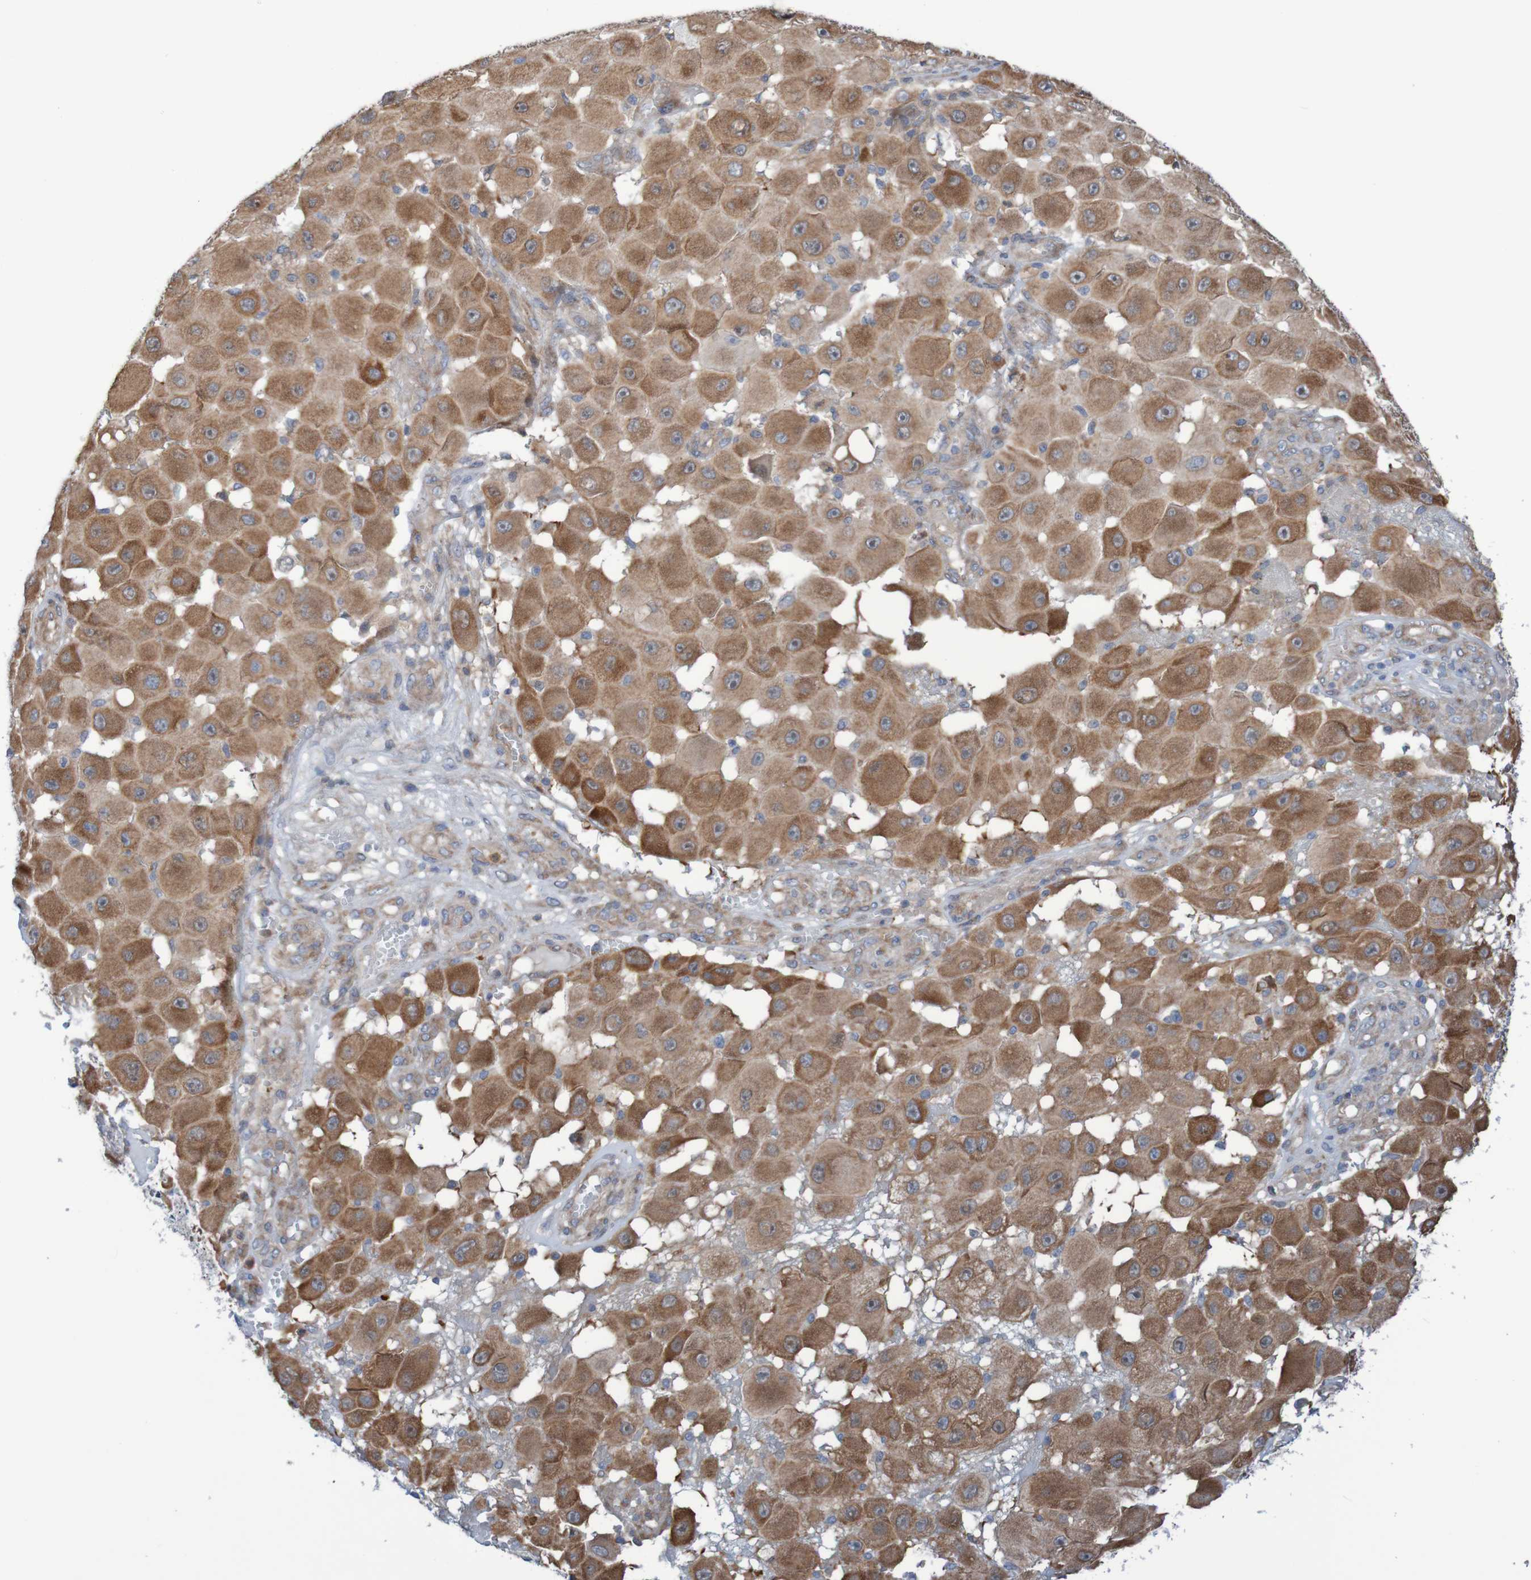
{"staining": {"intensity": "moderate", "quantity": ">75%", "location": "cytoplasmic/membranous"}, "tissue": "melanoma", "cell_type": "Tumor cells", "image_type": "cancer", "snomed": [{"axis": "morphology", "description": "Malignant melanoma, NOS"}, {"axis": "topography", "description": "Skin"}], "caption": "The immunohistochemical stain shows moderate cytoplasmic/membranous expression in tumor cells of melanoma tissue. (brown staining indicates protein expression, while blue staining denotes nuclei).", "gene": "ANGPT4", "patient": {"sex": "female", "age": 81}}